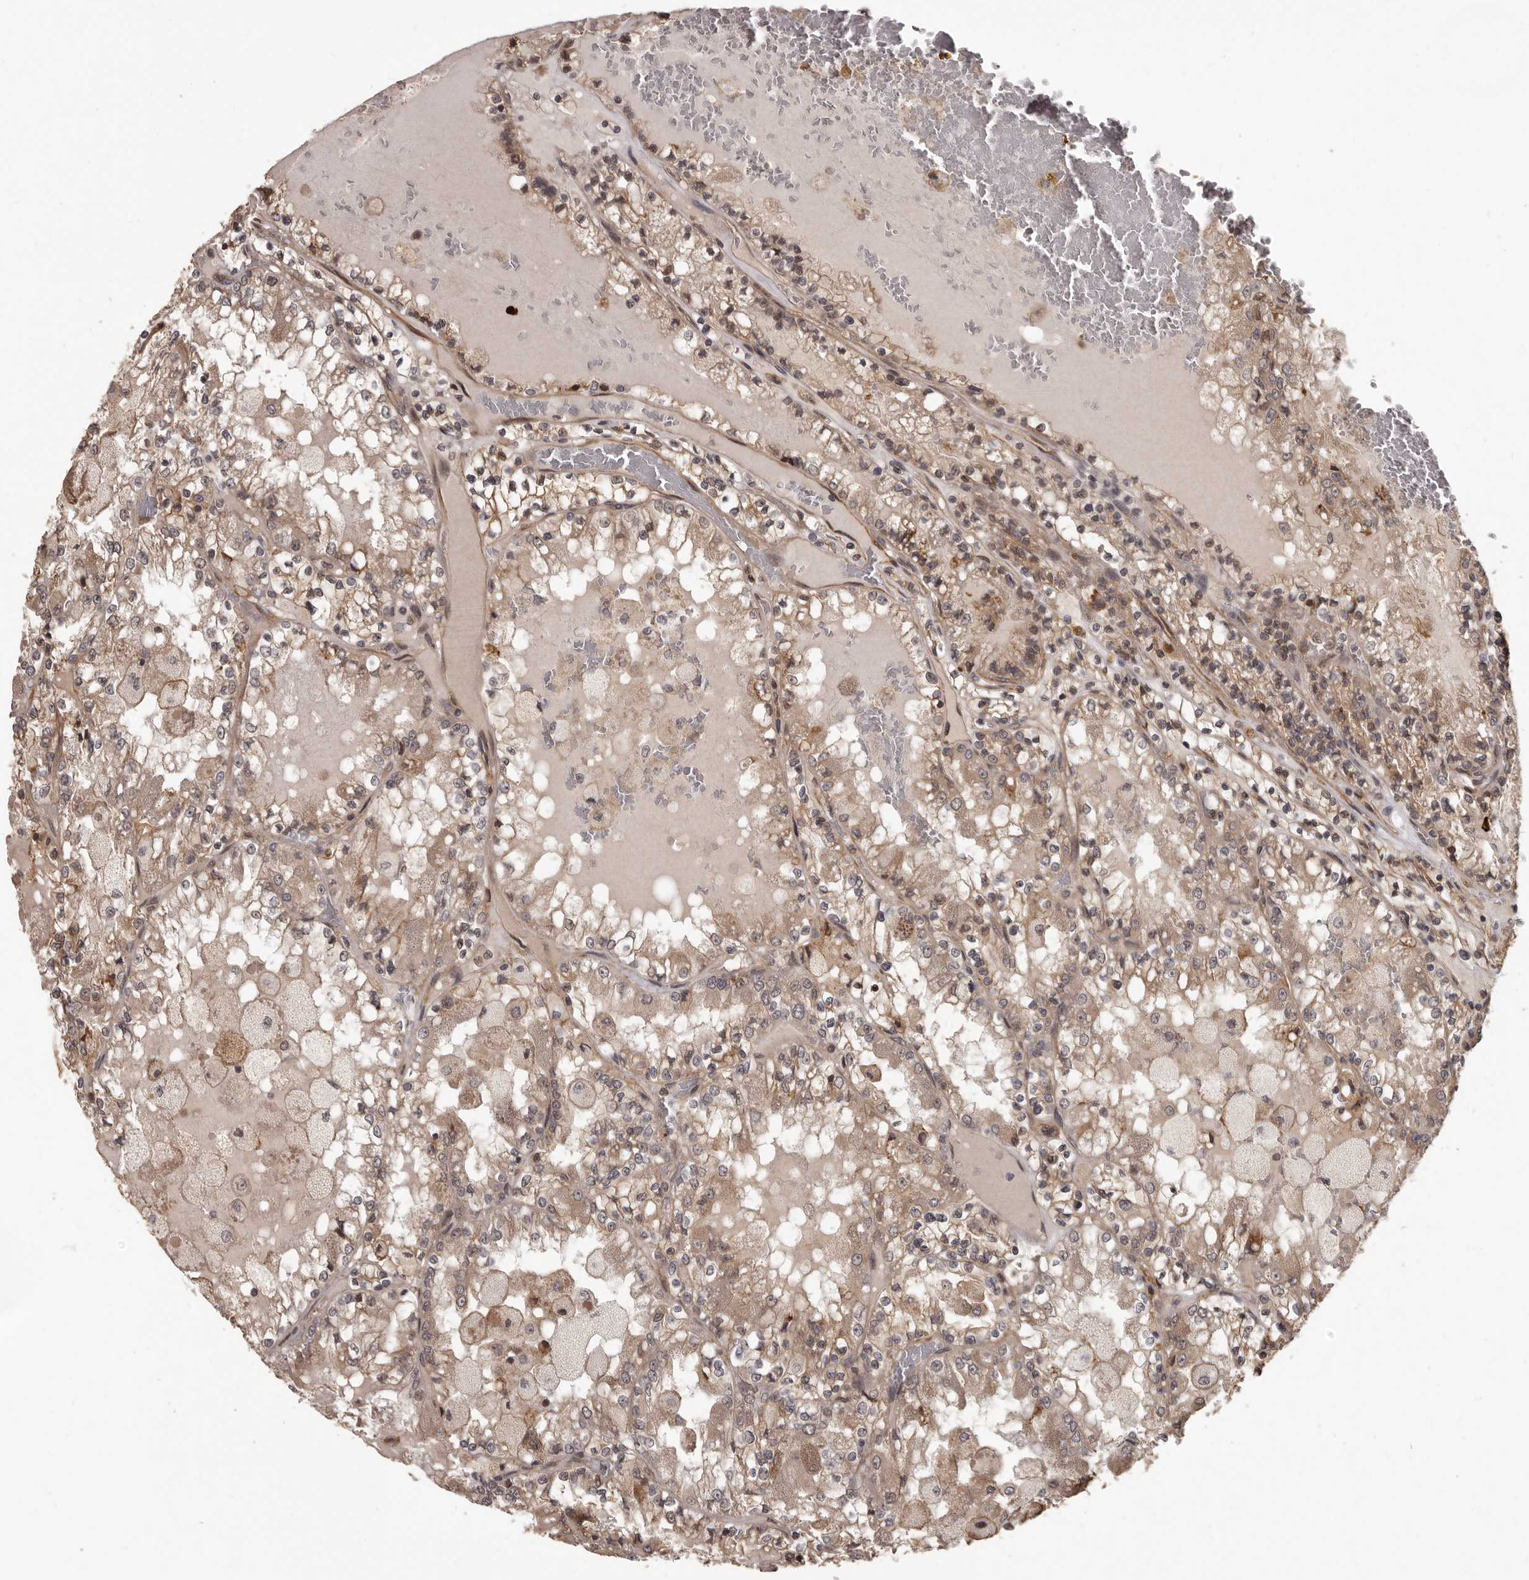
{"staining": {"intensity": "weak", "quantity": ">75%", "location": "cytoplasmic/membranous"}, "tissue": "renal cancer", "cell_type": "Tumor cells", "image_type": "cancer", "snomed": [{"axis": "morphology", "description": "Adenocarcinoma, NOS"}, {"axis": "topography", "description": "Kidney"}], "caption": "The photomicrograph demonstrates staining of adenocarcinoma (renal), revealing weak cytoplasmic/membranous protein expression (brown color) within tumor cells.", "gene": "SLITRK6", "patient": {"sex": "female", "age": 56}}